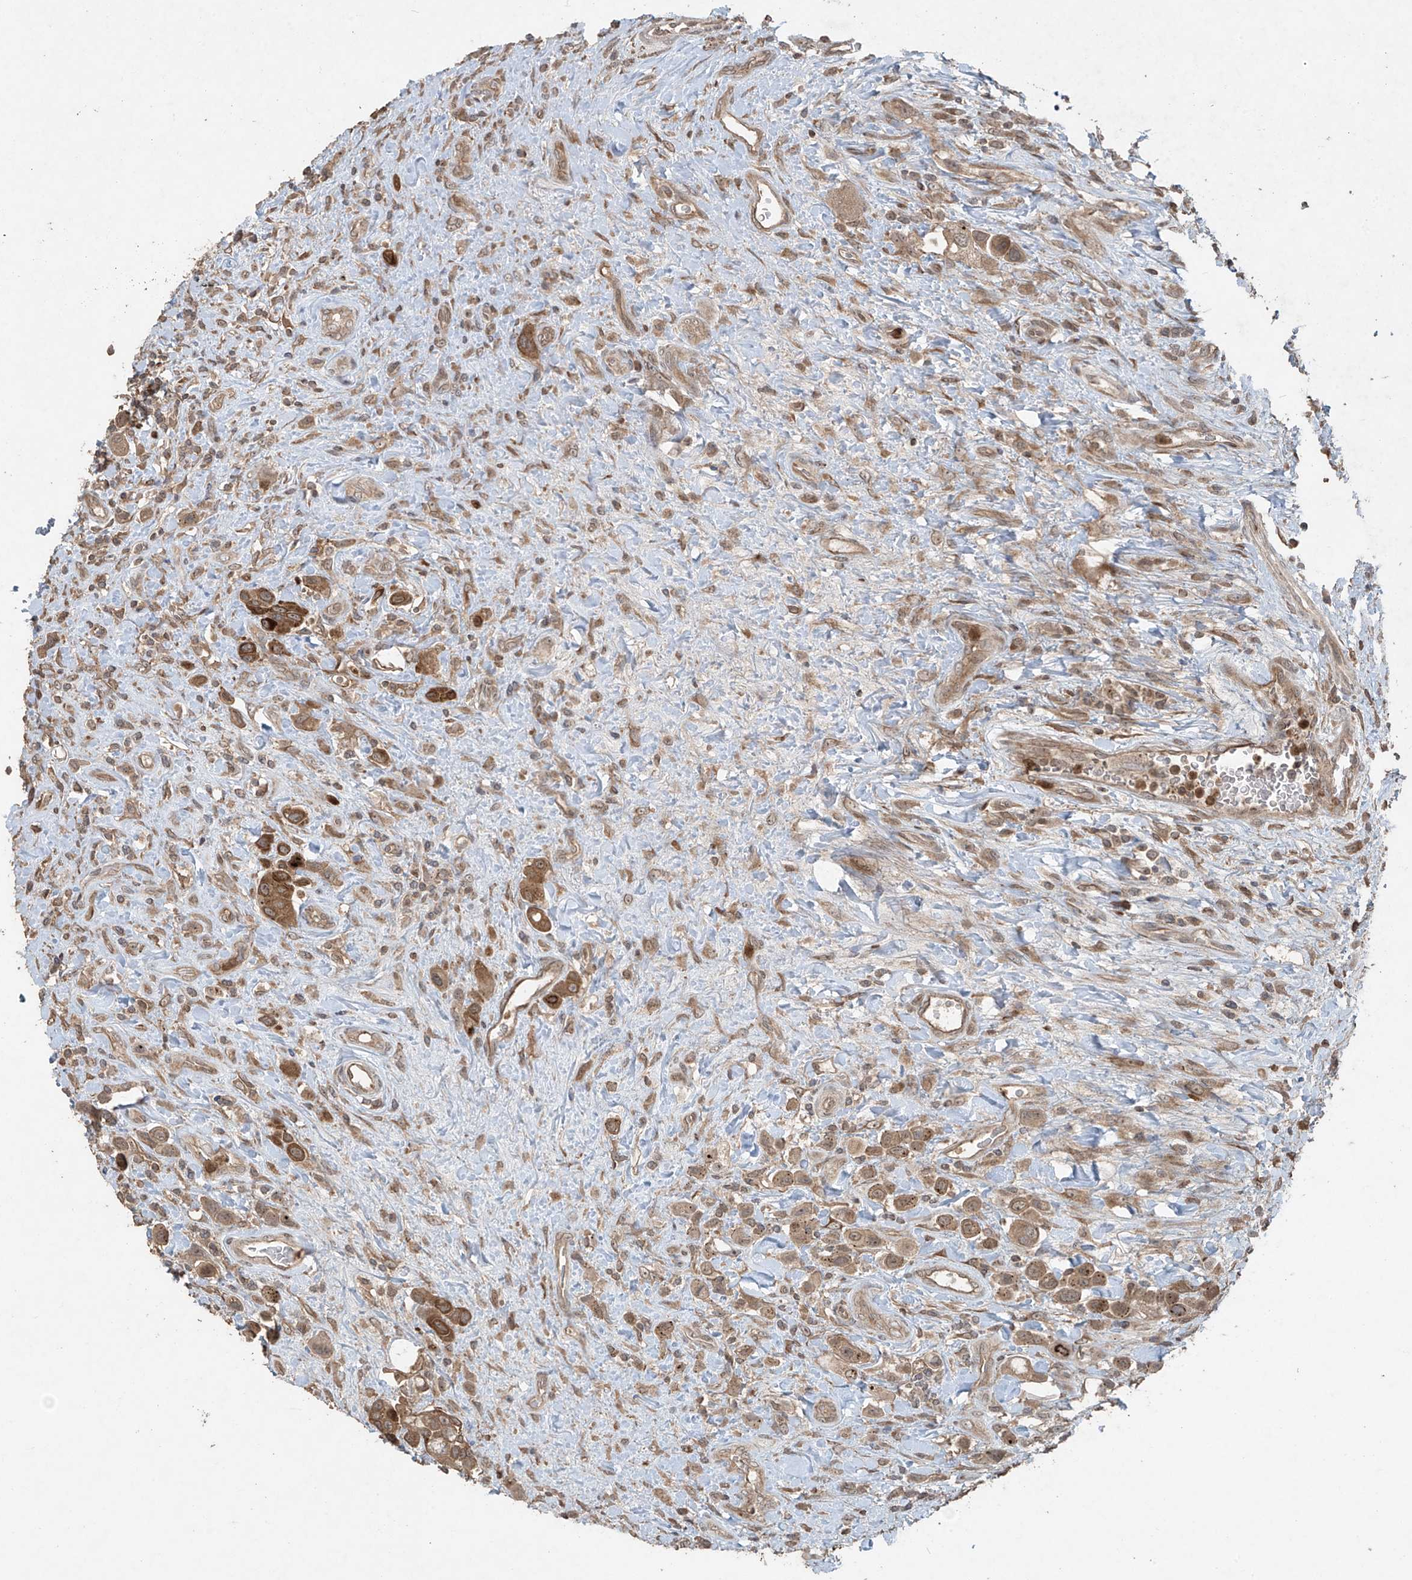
{"staining": {"intensity": "moderate", "quantity": ">75%", "location": "cytoplasmic/membranous"}, "tissue": "urothelial cancer", "cell_type": "Tumor cells", "image_type": "cancer", "snomed": [{"axis": "morphology", "description": "Urothelial carcinoma, High grade"}, {"axis": "topography", "description": "Urinary bladder"}], "caption": "Protein staining of urothelial cancer tissue demonstrates moderate cytoplasmic/membranous staining in approximately >75% of tumor cells.", "gene": "PGPEP1", "patient": {"sex": "male", "age": 50}}